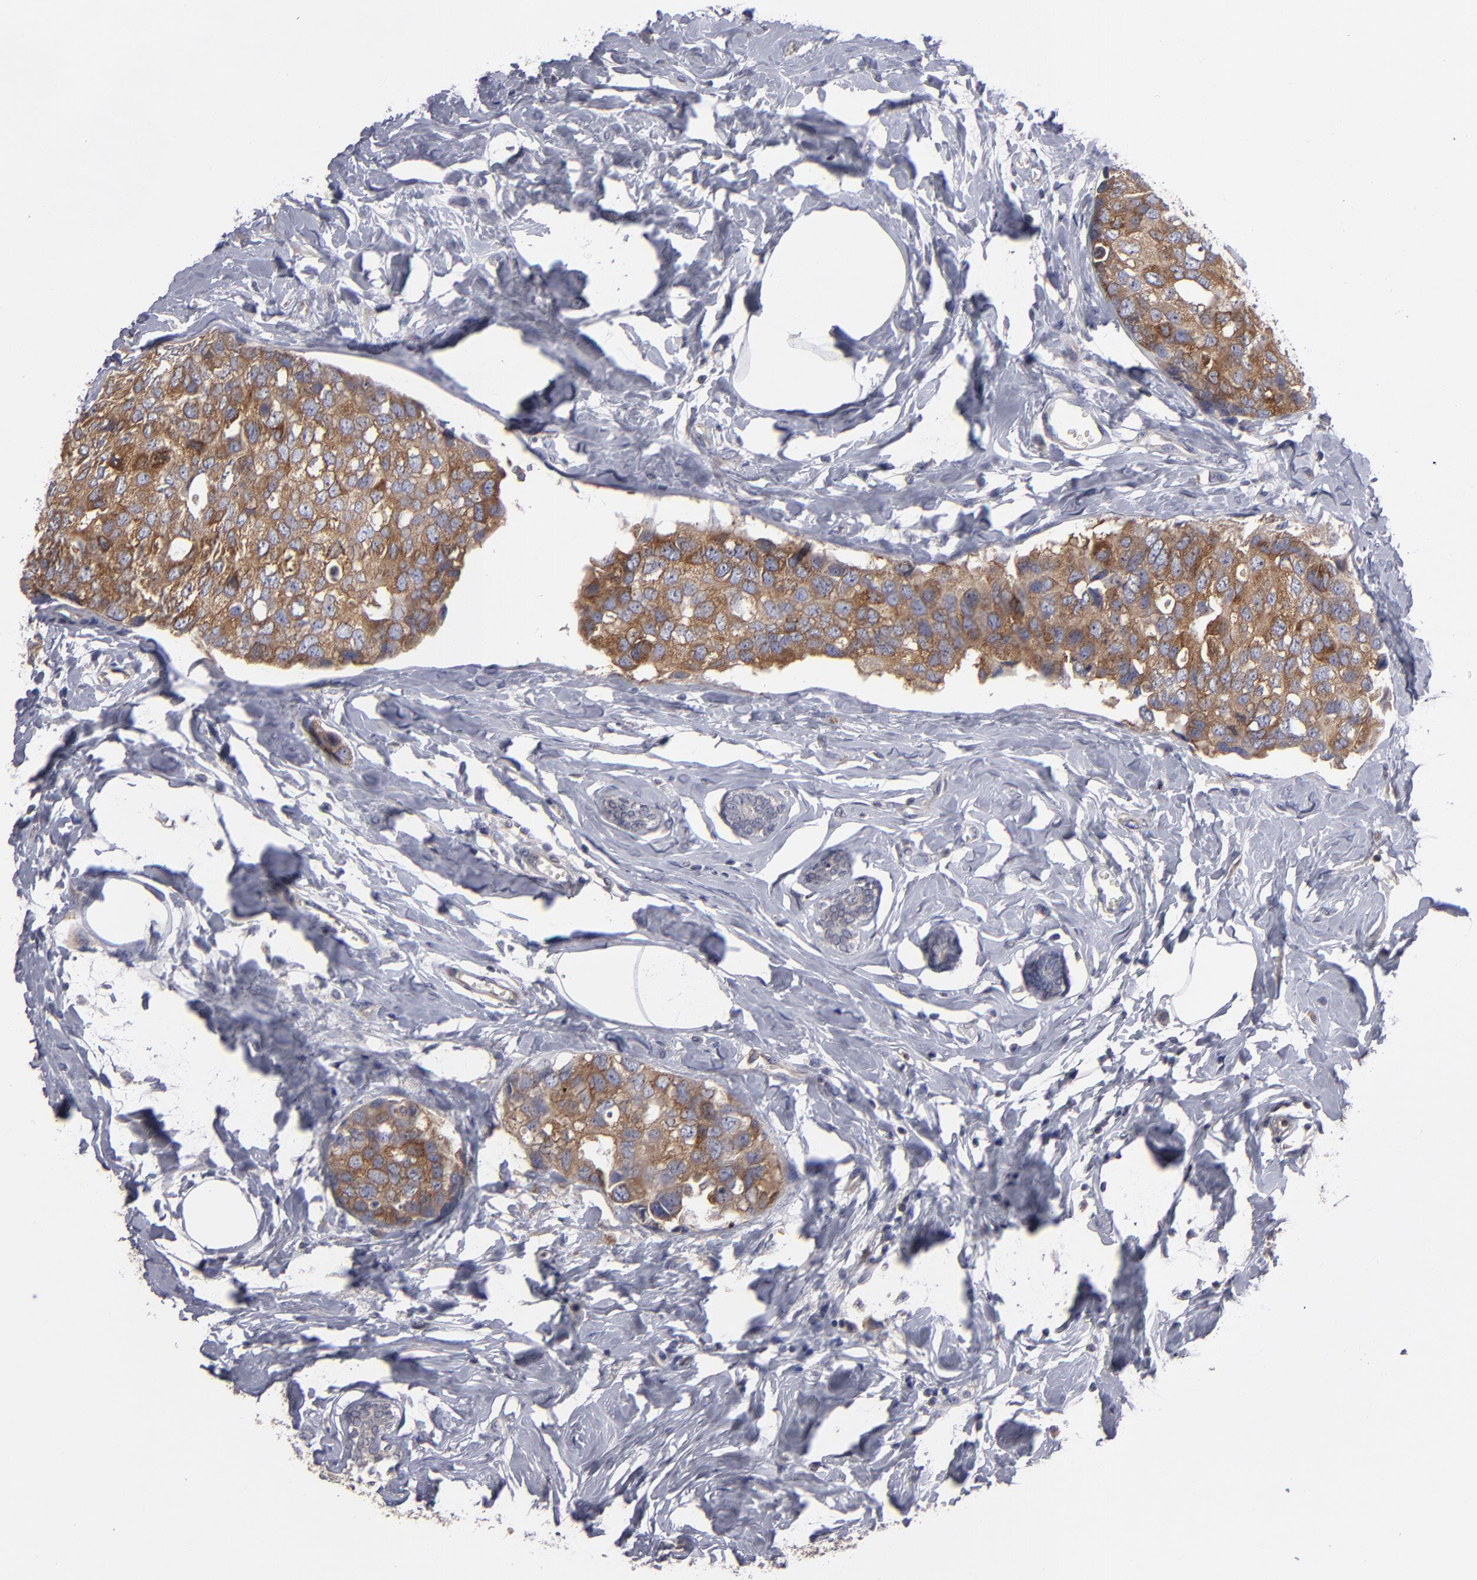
{"staining": {"intensity": "moderate", "quantity": ">75%", "location": "cytoplasmic/membranous"}, "tissue": "breast cancer", "cell_type": "Tumor cells", "image_type": "cancer", "snomed": [{"axis": "morphology", "description": "Normal tissue, NOS"}, {"axis": "morphology", "description": "Duct carcinoma"}, {"axis": "topography", "description": "Breast"}], "caption": "Breast cancer tissue reveals moderate cytoplasmic/membranous expression in about >75% of tumor cells", "gene": "CEP97", "patient": {"sex": "female", "age": 50}}